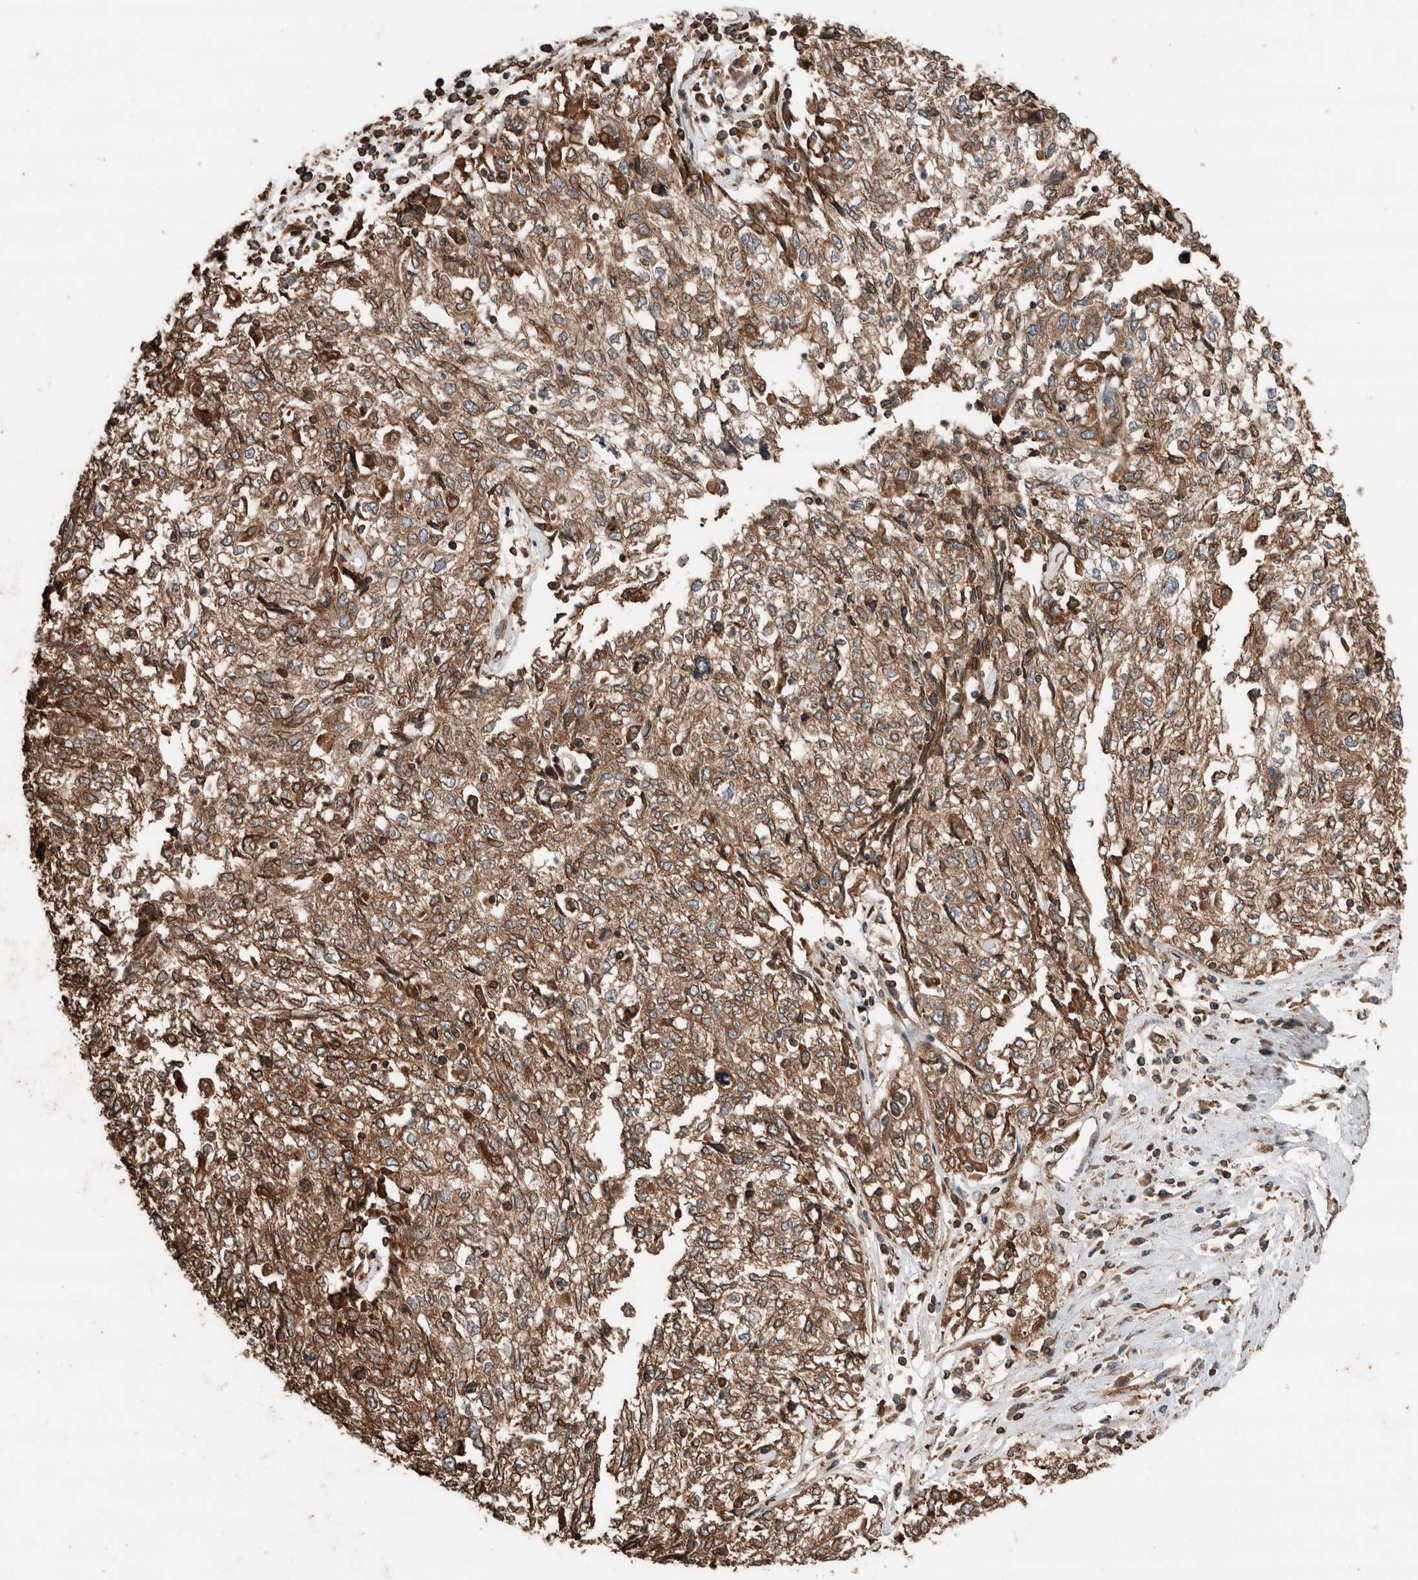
{"staining": {"intensity": "moderate", "quantity": ">75%", "location": "cytoplasmic/membranous"}, "tissue": "cervical cancer", "cell_type": "Tumor cells", "image_type": "cancer", "snomed": [{"axis": "morphology", "description": "Squamous cell carcinoma, NOS"}, {"axis": "topography", "description": "Cervix"}], "caption": "Protein expression analysis of human squamous cell carcinoma (cervical) reveals moderate cytoplasmic/membranous positivity in about >75% of tumor cells. Using DAB (brown) and hematoxylin (blue) stains, captured at high magnification using brightfield microscopy.", "gene": "ERAP2", "patient": {"sex": "female", "age": 57}}